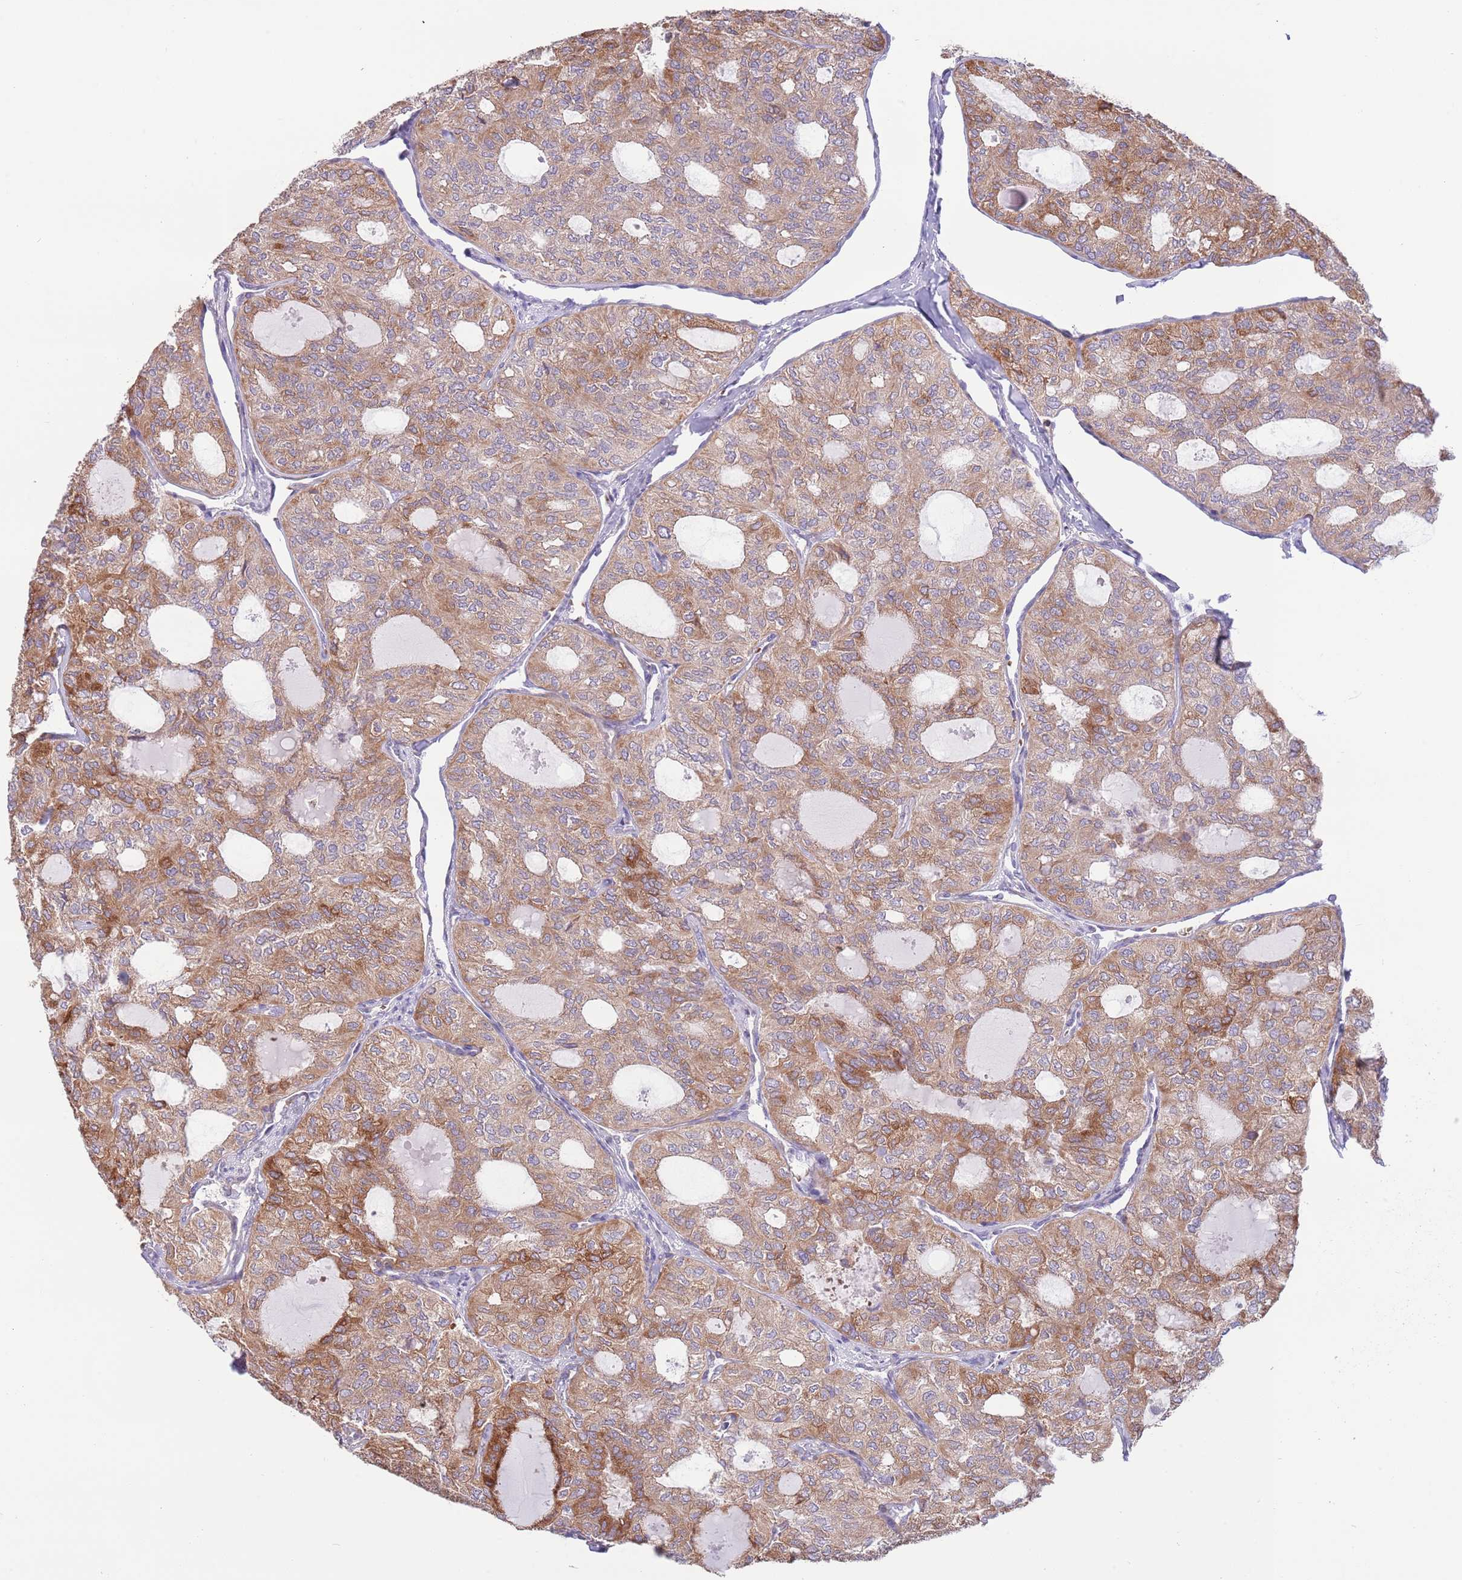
{"staining": {"intensity": "moderate", "quantity": ">75%", "location": "cytoplasmic/membranous"}, "tissue": "thyroid cancer", "cell_type": "Tumor cells", "image_type": "cancer", "snomed": [{"axis": "morphology", "description": "Follicular adenoma carcinoma, NOS"}, {"axis": "topography", "description": "Thyroid gland"}], "caption": "Immunohistochemical staining of human follicular adenoma carcinoma (thyroid) shows medium levels of moderate cytoplasmic/membranous protein staining in approximately >75% of tumor cells.", "gene": "DAND5", "patient": {"sex": "male", "age": 75}}